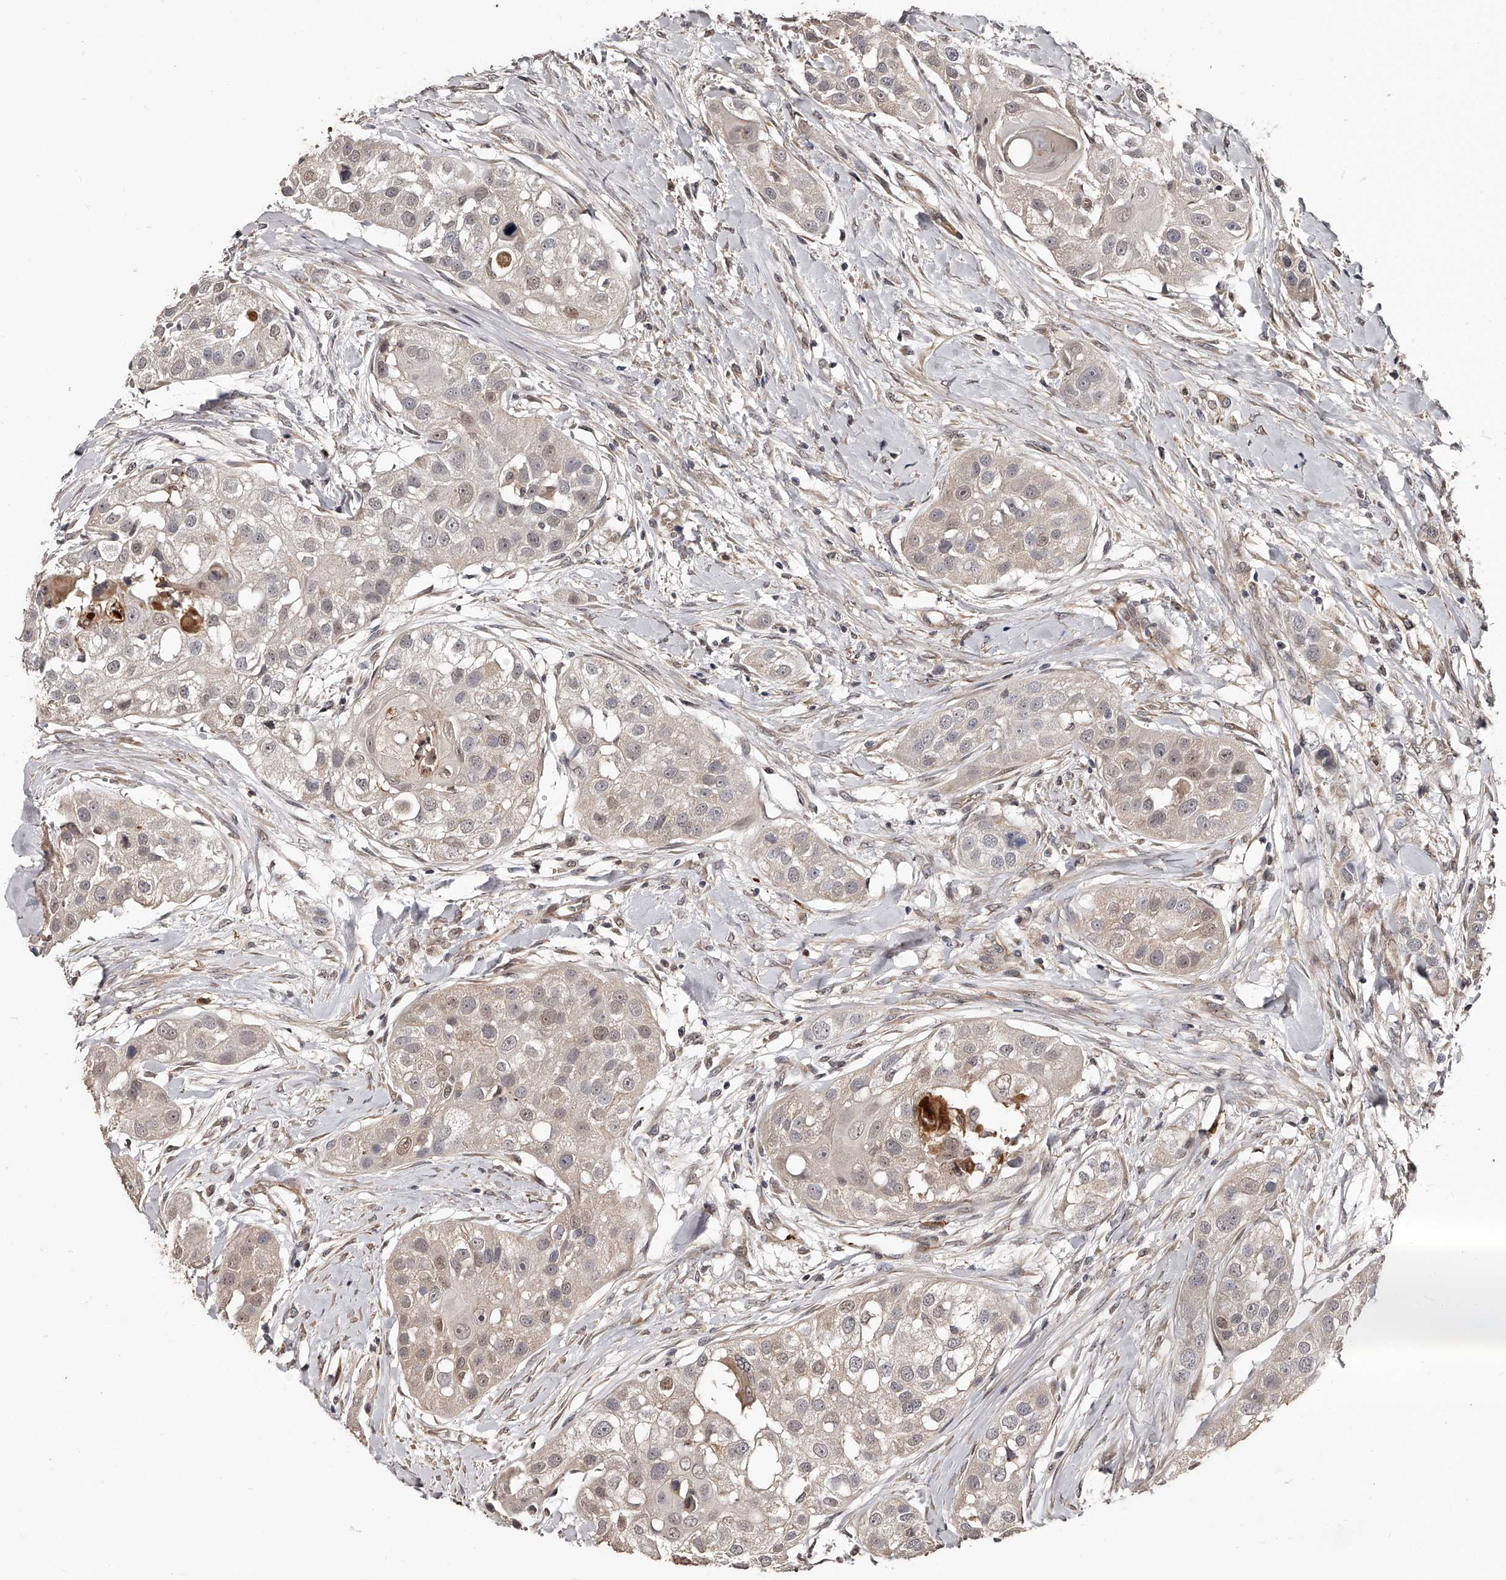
{"staining": {"intensity": "weak", "quantity": "<25%", "location": "nuclear"}, "tissue": "head and neck cancer", "cell_type": "Tumor cells", "image_type": "cancer", "snomed": [{"axis": "morphology", "description": "Normal tissue, NOS"}, {"axis": "morphology", "description": "Squamous cell carcinoma, NOS"}, {"axis": "topography", "description": "Skeletal muscle"}, {"axis": "topography", "description": "Head-Neck"}], "caption": "Tumor cells are negative for brown protein staining in head and neck cancer (squamous cell carcinoma).", "gene": "URGCP", "patient": {"sex": "male", "age": 51}}